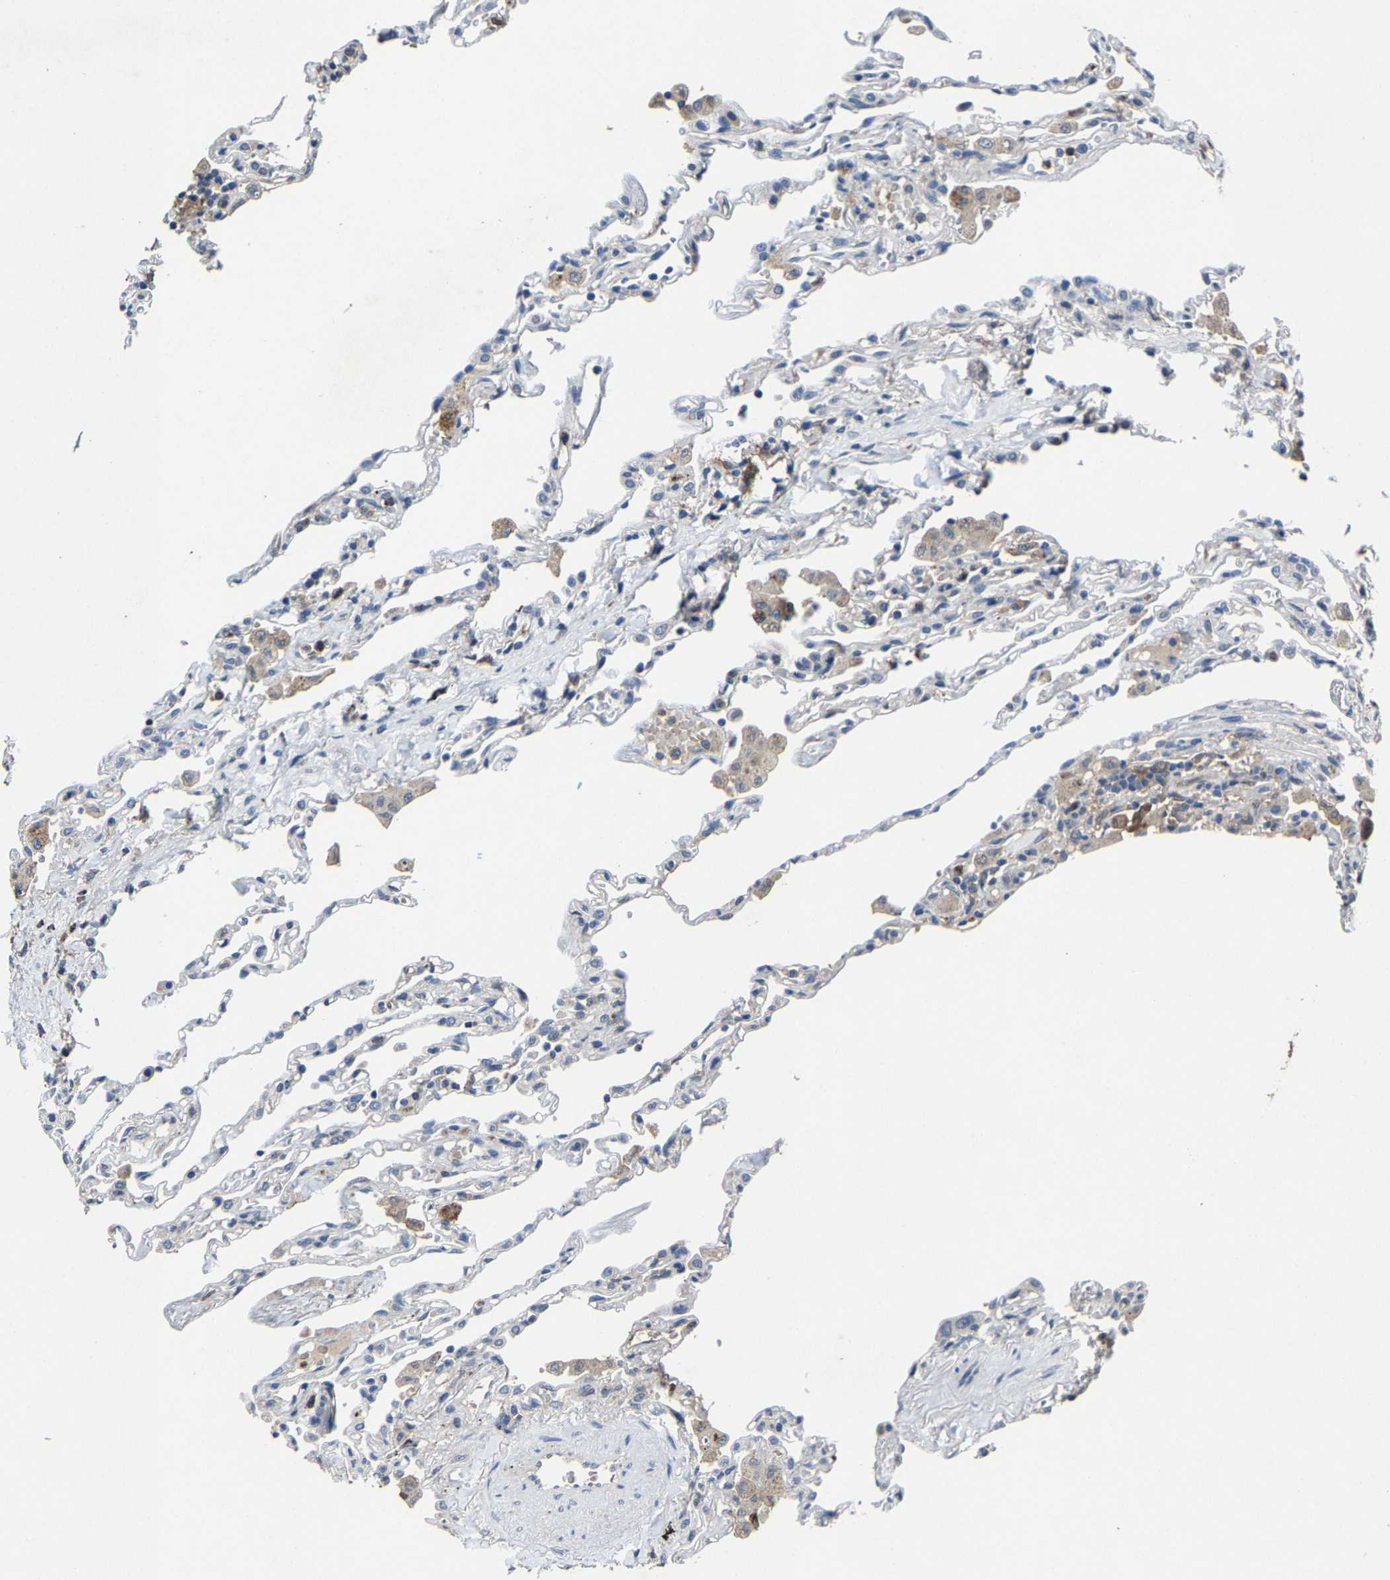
{"staining": {"intensity": "negative", "quantity": "none", "location": "none"}, "tissue": "lung", "cell_type": "Alveolar cells", "image_type": "normal", "snomed": [{"axis": "morphology", "description": "Normal tissue, NOS"}, {"axis": "topography", "description": "Lung"}], "caption": "High power microscopy photomicrograph of an immunohistochemistry (IHC) image of normal lung, revealing no significant positivity in alveolar cells.", "gene": "PCNX2", "patient": {"sex": "male", "age": 59}}